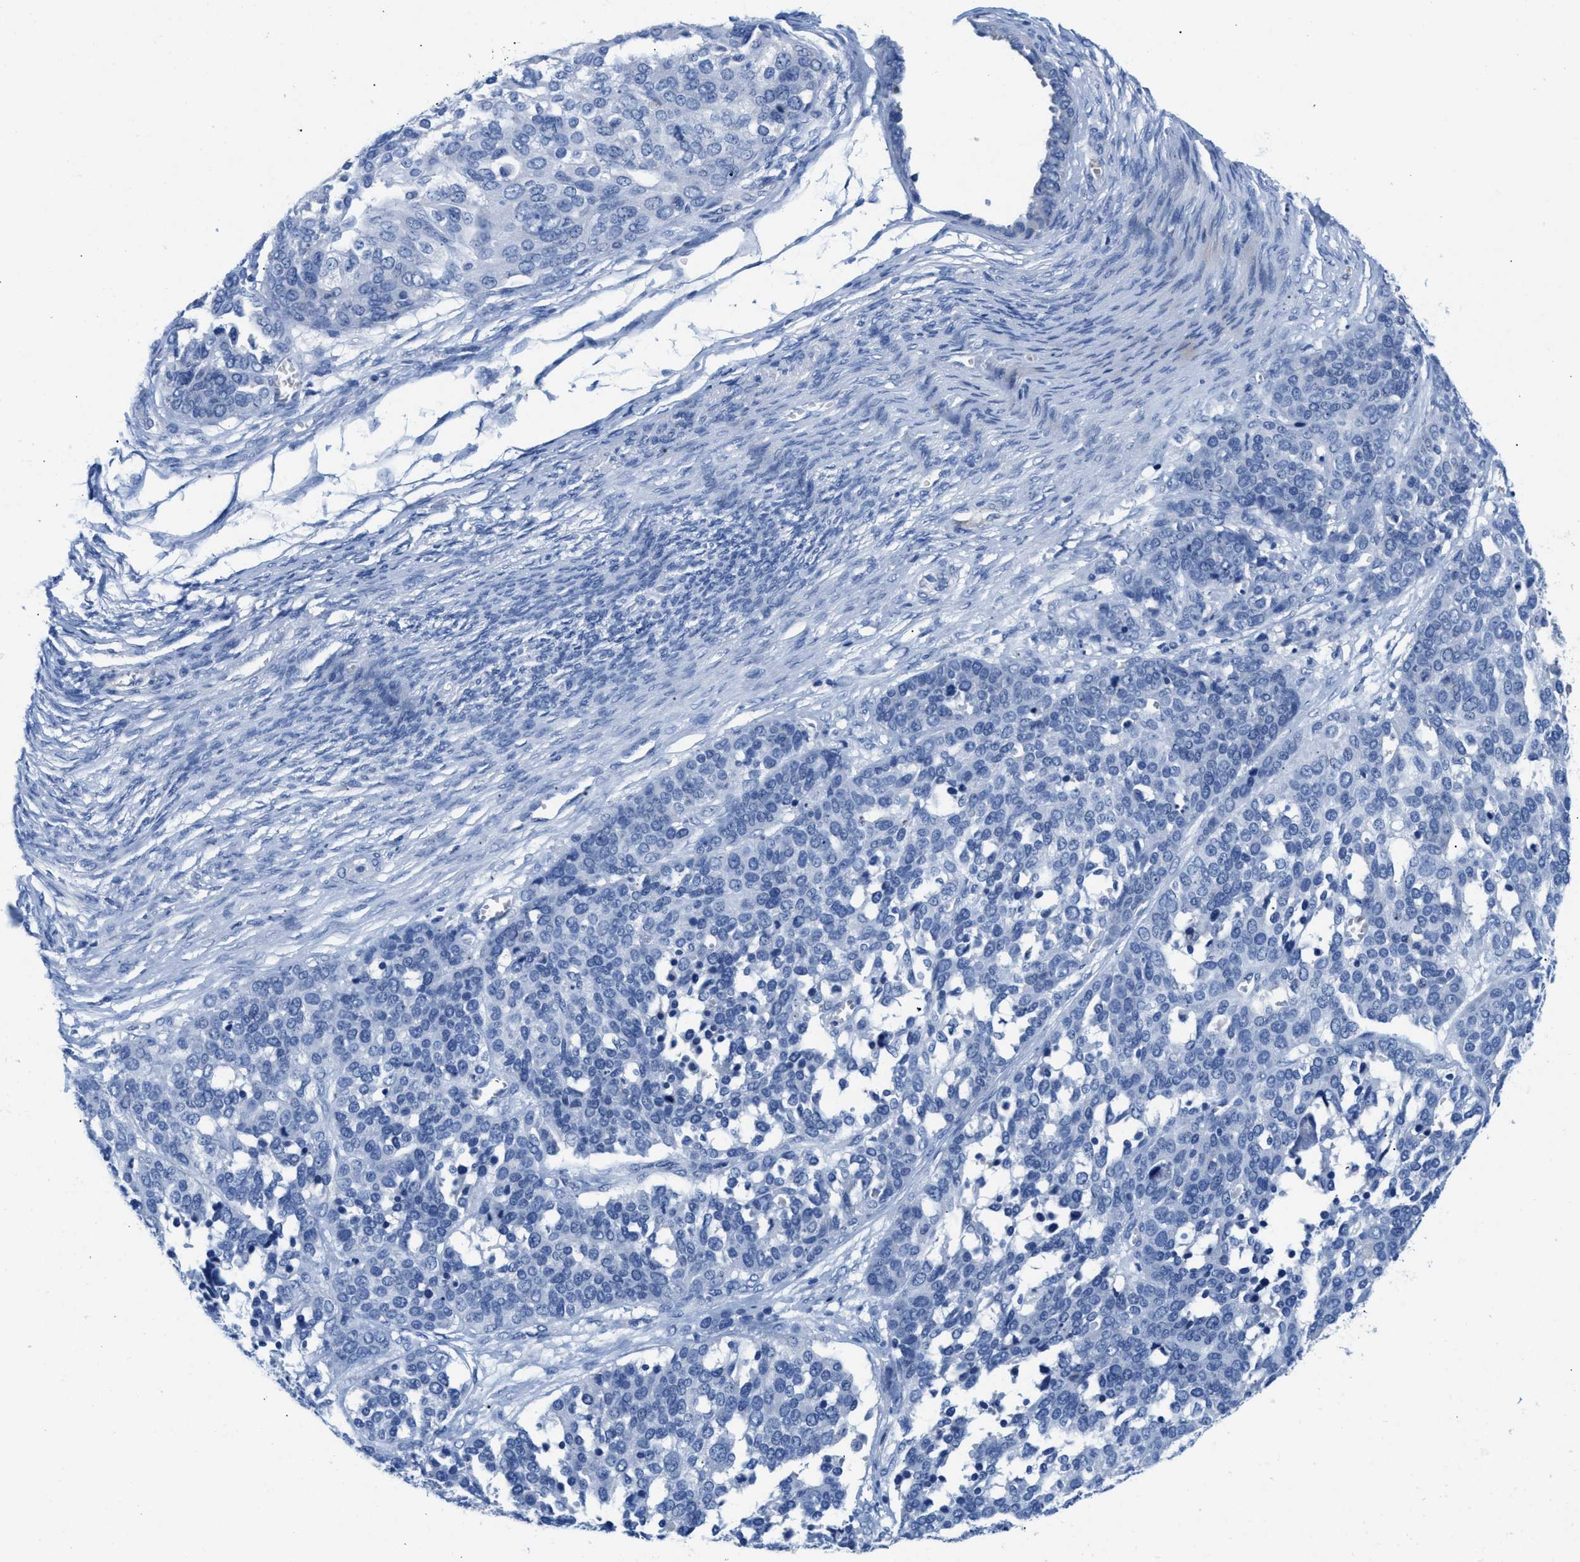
{"staining": {"intensity": "negative", "quantity": "none", "location": "none"}, "tissue": "ovarian cancer", "cell_type": "Tumor cells", "image_type": "cancer", "snomed": [{"axis": "morphology", "description": "Cystadenocarcinoma, serous, NOS"}, {"axis": "topography", "description": "Ovary"}], "caption": "Immunohistochemical staining of human ovarian serous cystadenocarcinoma reveals no significant expression in tumor cells.", "gene": "SLFN13", "patient": {"sex": "female", "age": 44}}